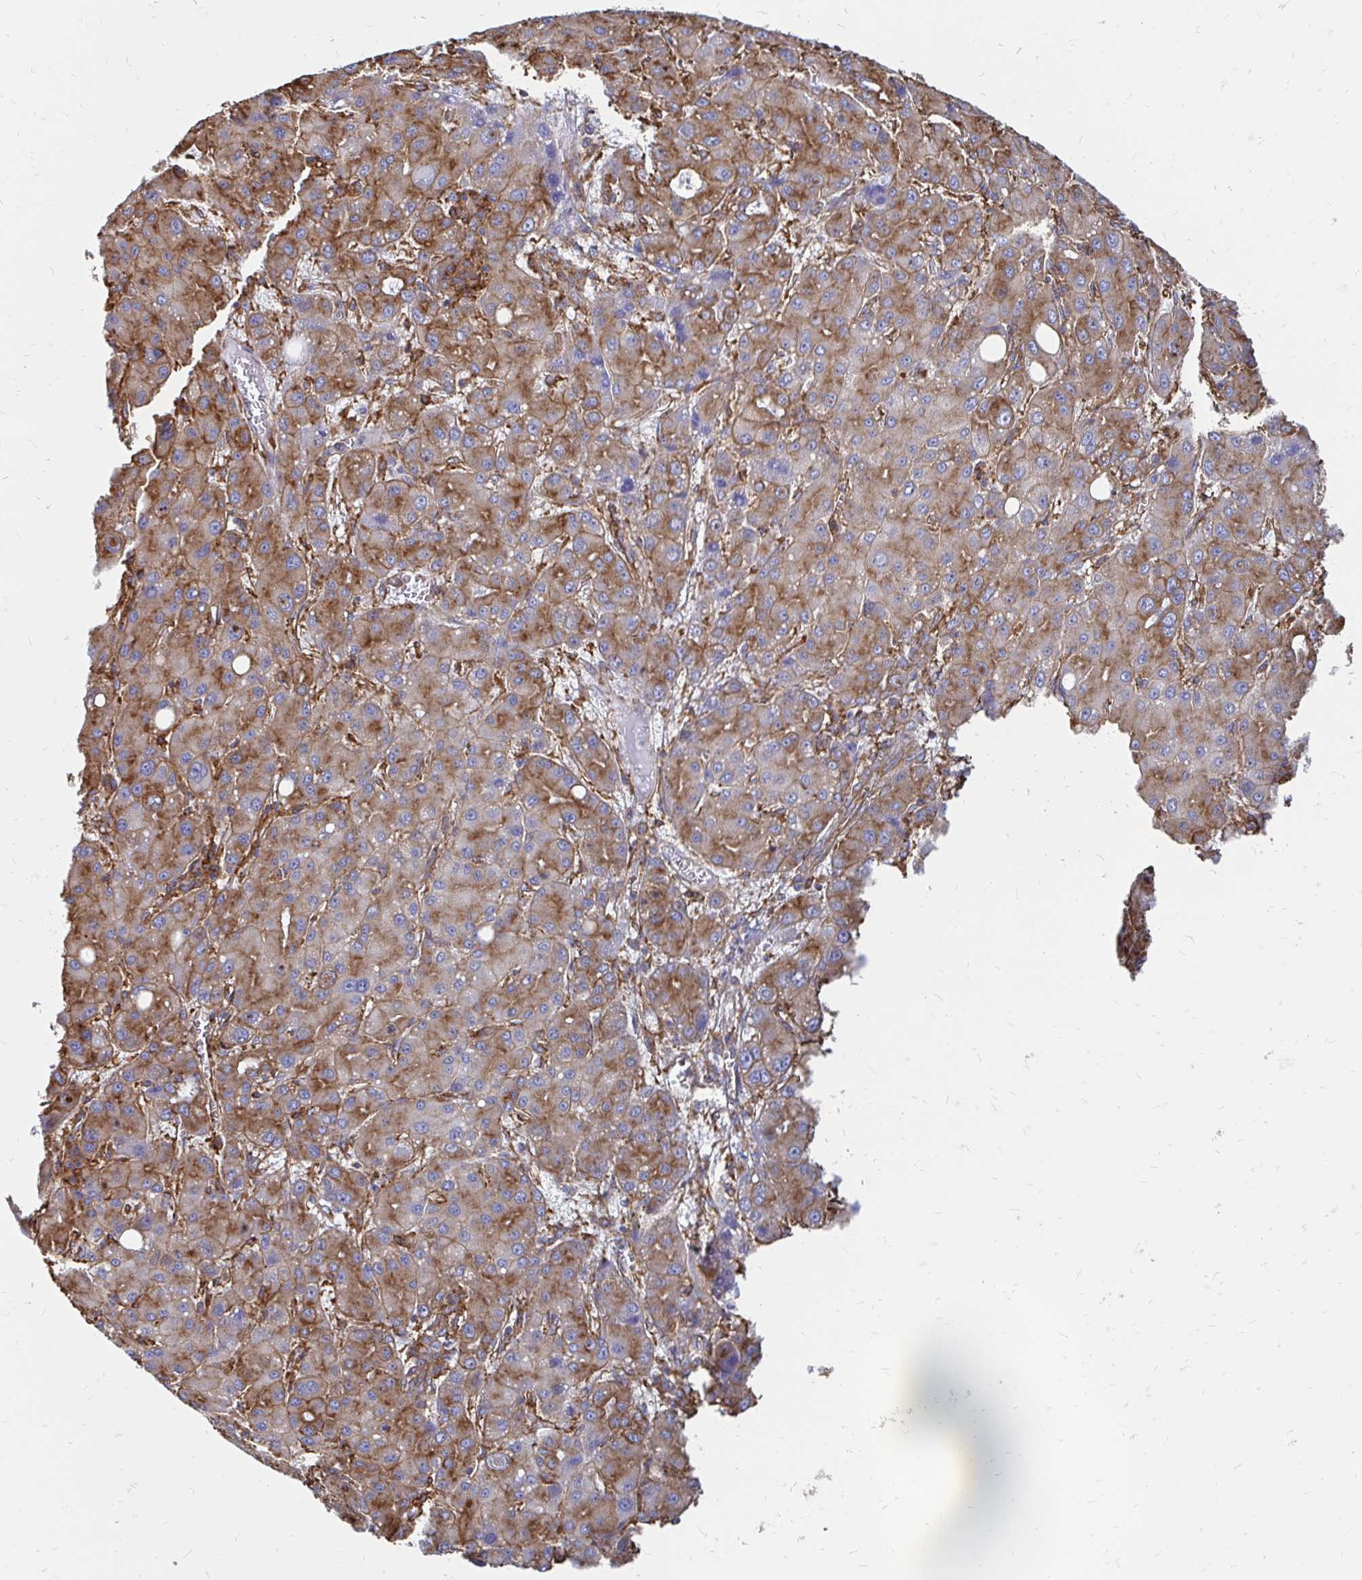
{"staining": {"intensity": "moderate", "quantity": ">75%", "location": "cytoplasmic/membranous"}, "tissue": "liver cancer", "cell_type": "Tumor cells", "image_type": "cancer", "snomed": [{"axis": "morphology", "description": "Carcinoma, Hepatocellular, NOS"}, {"axis": "topography", "description": "Liver"}], "caption": "Approximately >75% of tumor cells in human liver hepatocellular carcinoma reveal moderate cytoplasmic/membranous protein positivity as visualized by brown immunohistochemical staining.", "gene": "CLTC", "patient": {"sex": "male", "age": 55}}